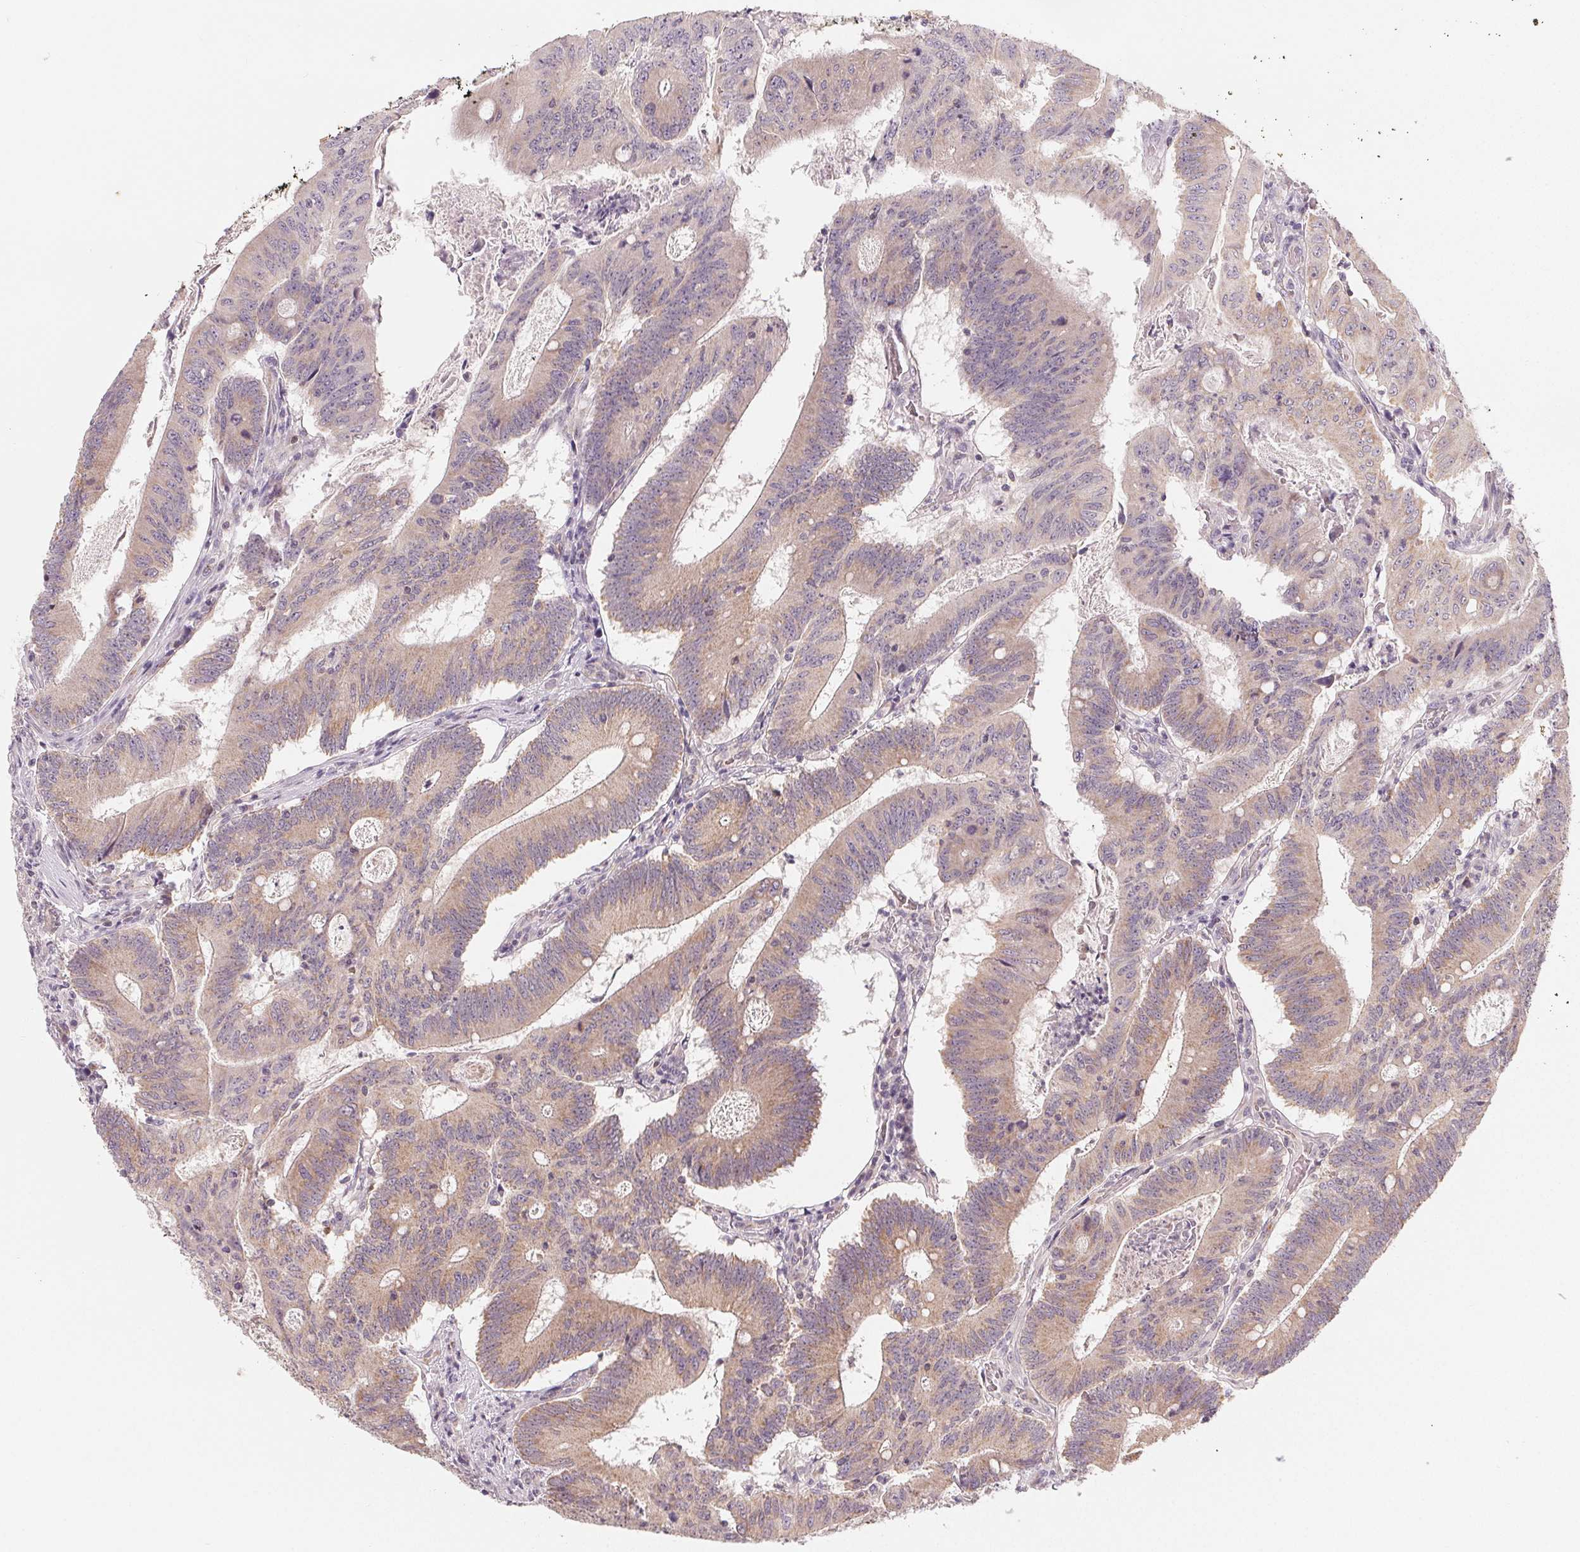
{"staining": {"intensity": "weak", "quantity": "25%-75%", "location": "cytoplasmic/membranous"}, "tissue": "colorectal cancer", "cell_type": "Tumor cells", "image_type": "cancer", "snomed": [{"axis": "morphology", "description": "Adenocarcinoma, NOS"}, {"axis": "topography", "description": "Colon"}], "caption": "Protein staining of adenocarcinoma (colorectal) tissue reveals weak cytoplasmic/membranous staining in about 25%-75% of tumor cells.", "gene": "NCOA4", "patient": {"sex": "female", "age": 70}}